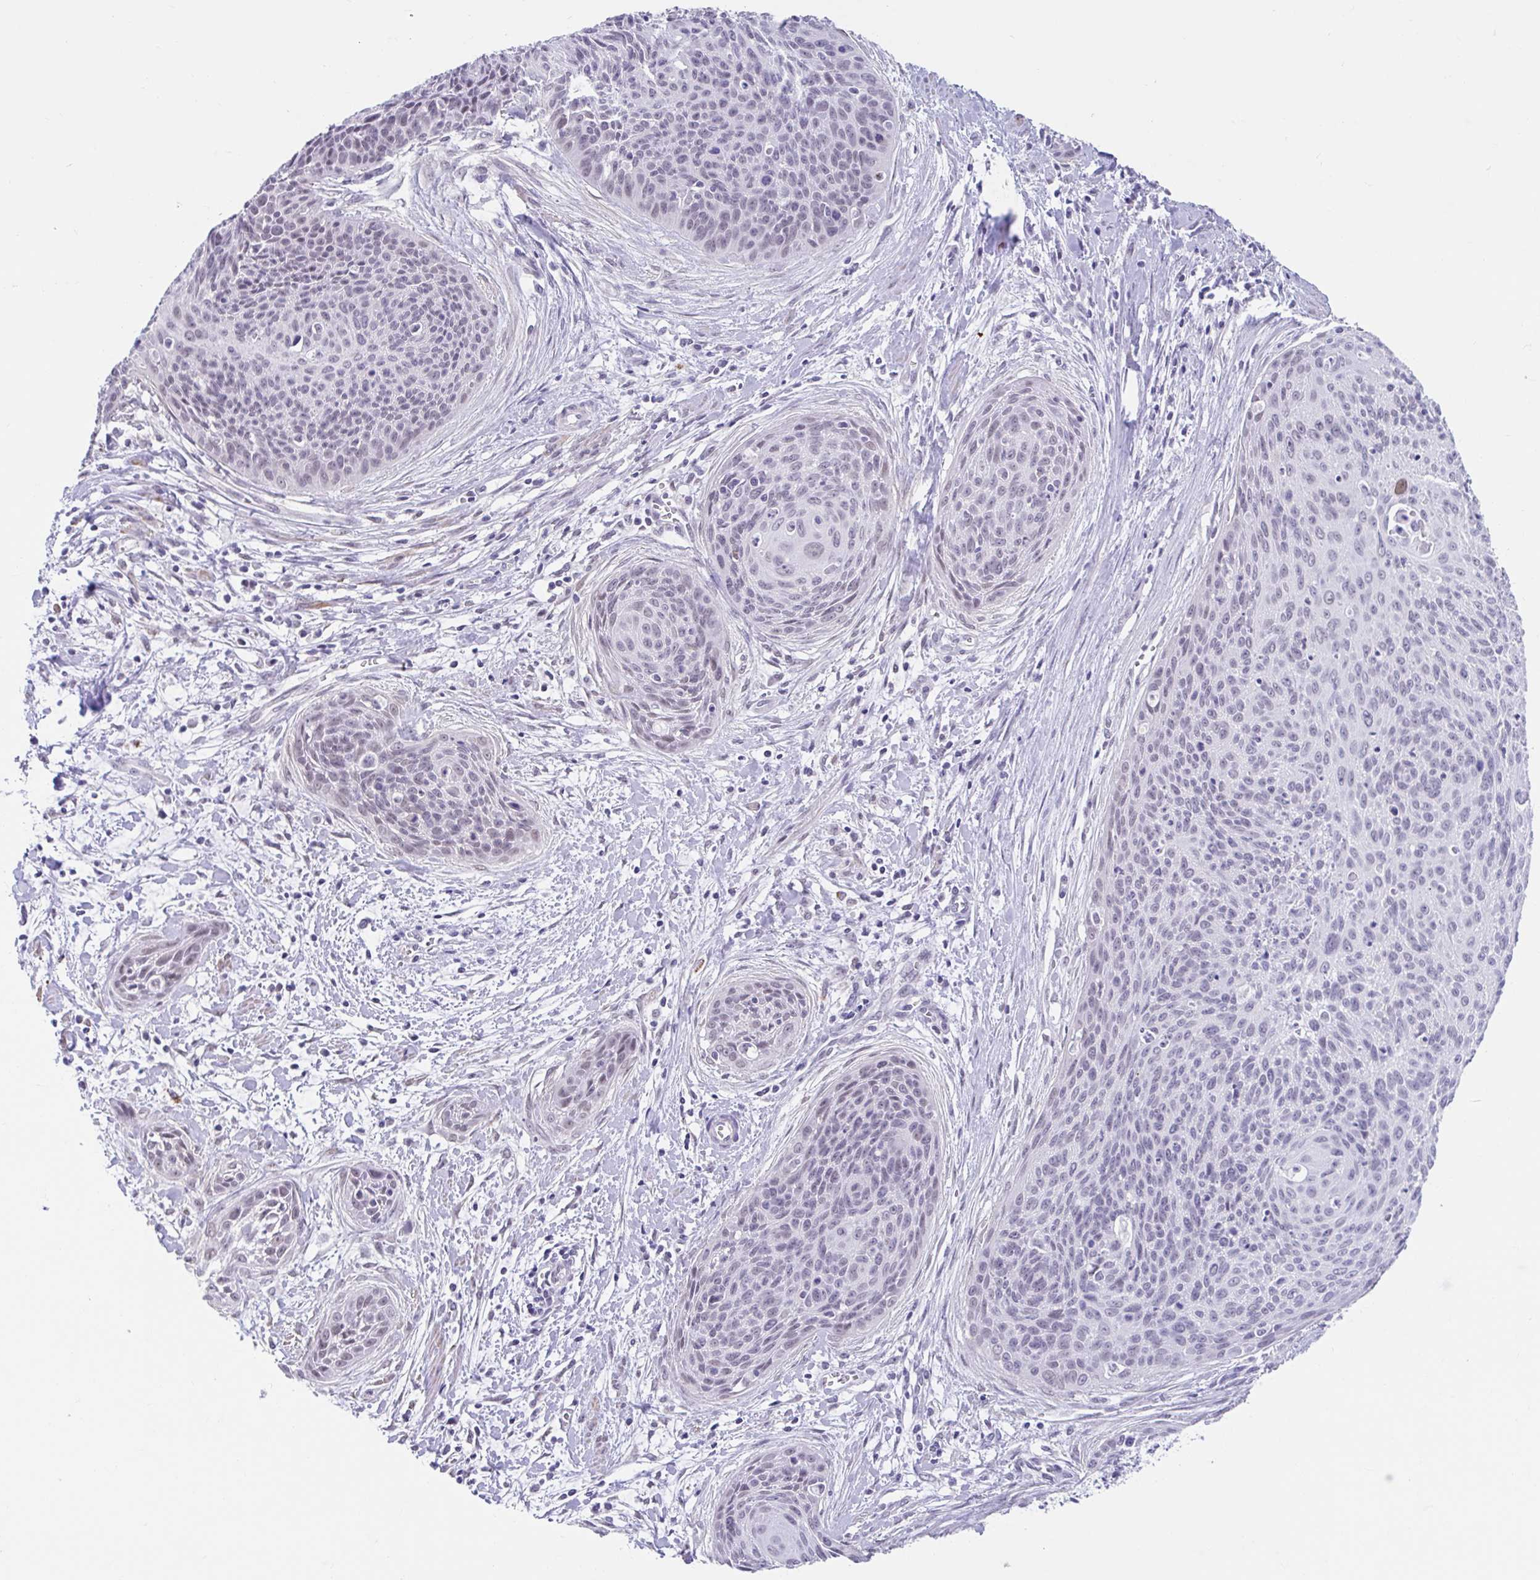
{"staining": {"intensity": "negative", "quantity": "none", "location": "none"}, "tissue": "cervical cancer", "cell_type": "Tumor cells", "image_type": "cancer", "snomed": [{"axis": "morphology", "description": "Squamous cell carcinoma, NOS"}, {"axis": "topography", "description": "Cervix"}], "caption": "Protein analysis of cervical cancer (squamous cell carcinoma) reveals no significant staining in tumor cells. The staining was performed using DAB to visualize the protein expression in brown, while the nuclei were stained in blue with hematoxylin (Magnification: 20x).", "gene": "DCAF17", "patient": {"sex": "female", "age": 55}}